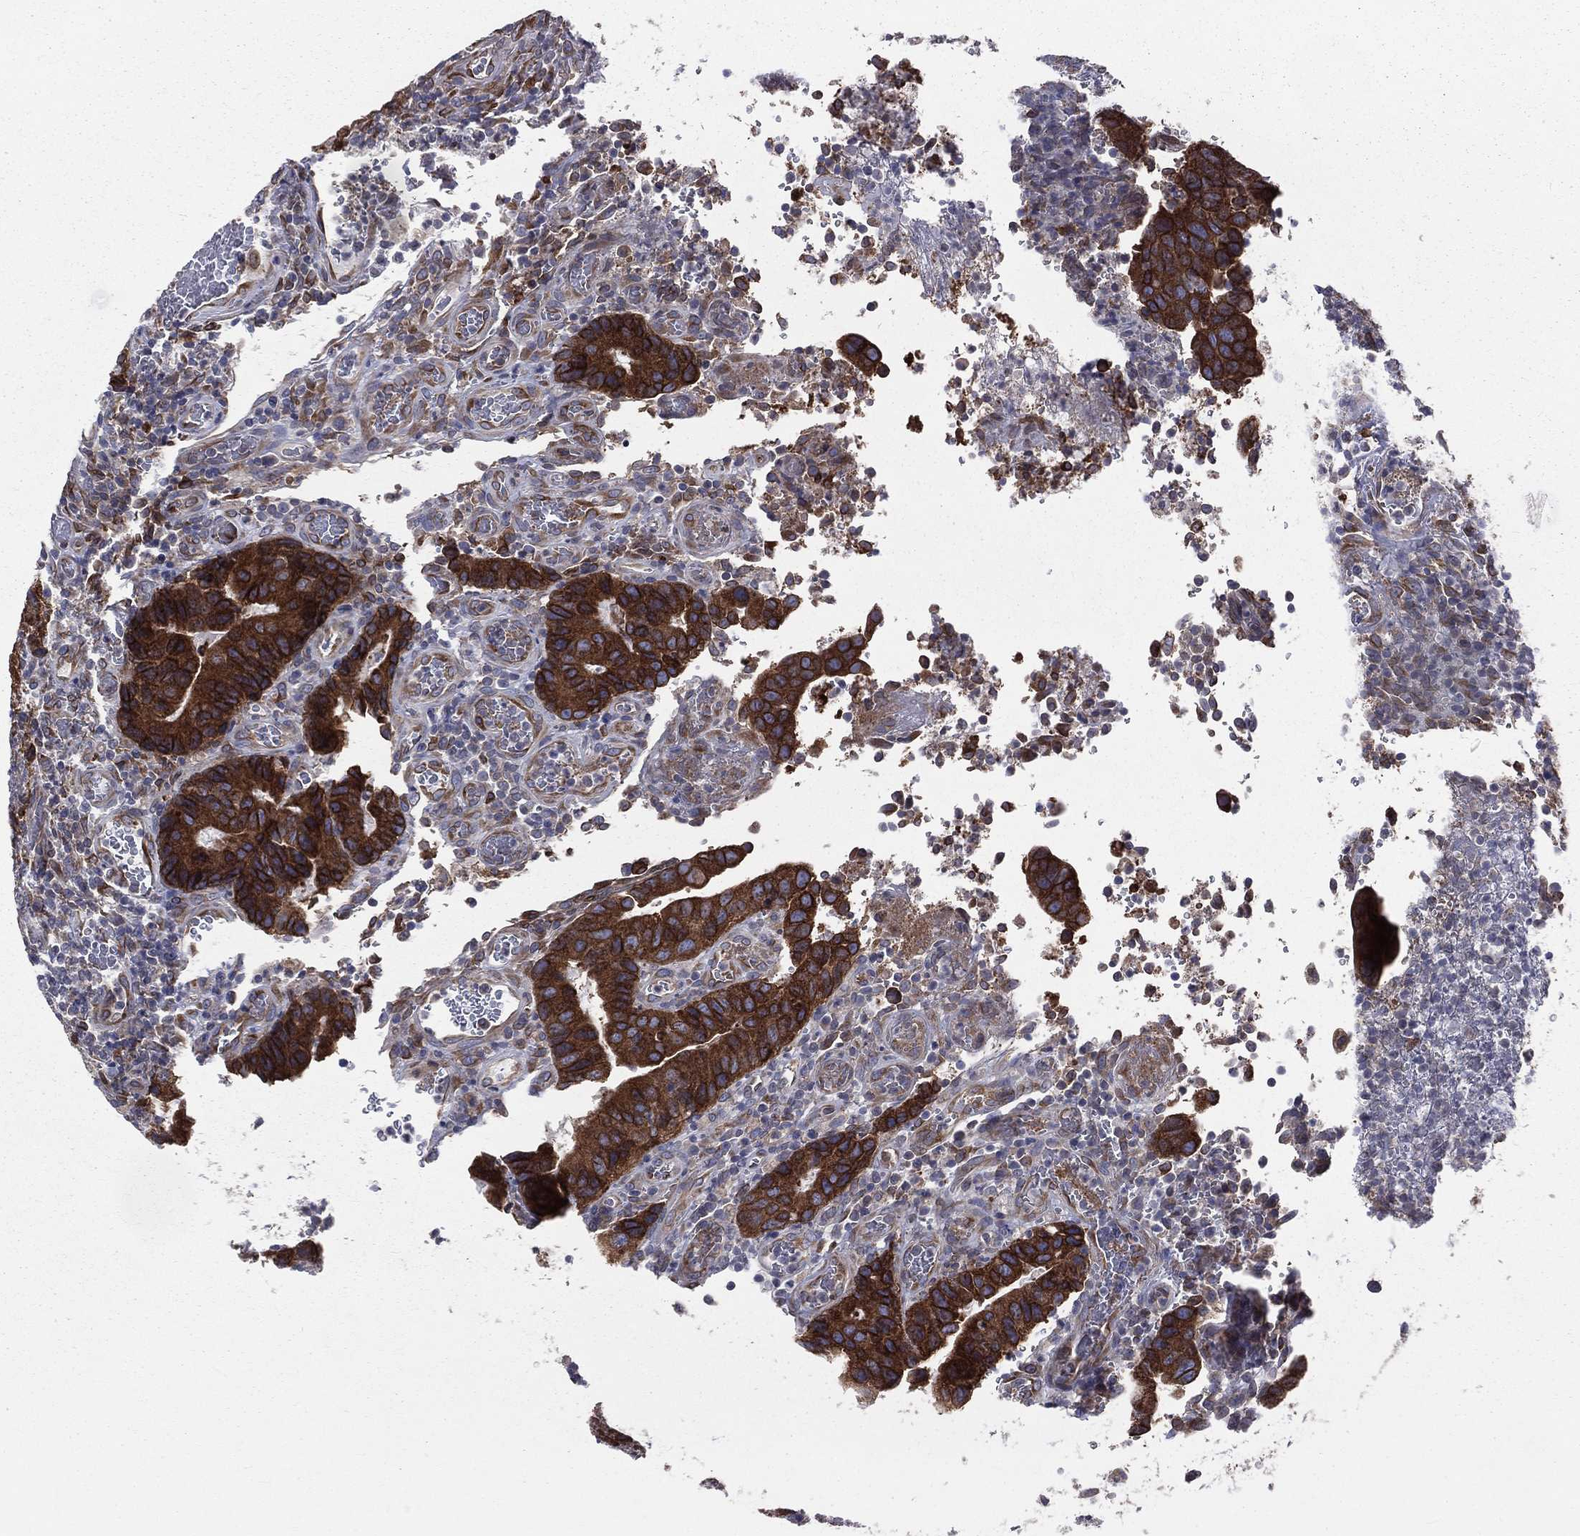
{"staining": {"intensity": "strong", "quantity": ">75%", "location": "cytoplasmic/membranous"}, "tissue": "colorectal cancer", "cell_type": "Tumor cells", "image_type": "cancer", "snomed": [{"axis": "morphology", "description": "Adenocarcinoma, NOS"}, {"axis": "topography", "description": "Colon"}], "caption": "Tumor cells reveal strong cytoplasmic/membranous positivity in approximately >75% of cells in colorectal cancer (adenocarcinoma).", "gene": "PGRMC1", "patient": {"sex": "female", "age": 56}}